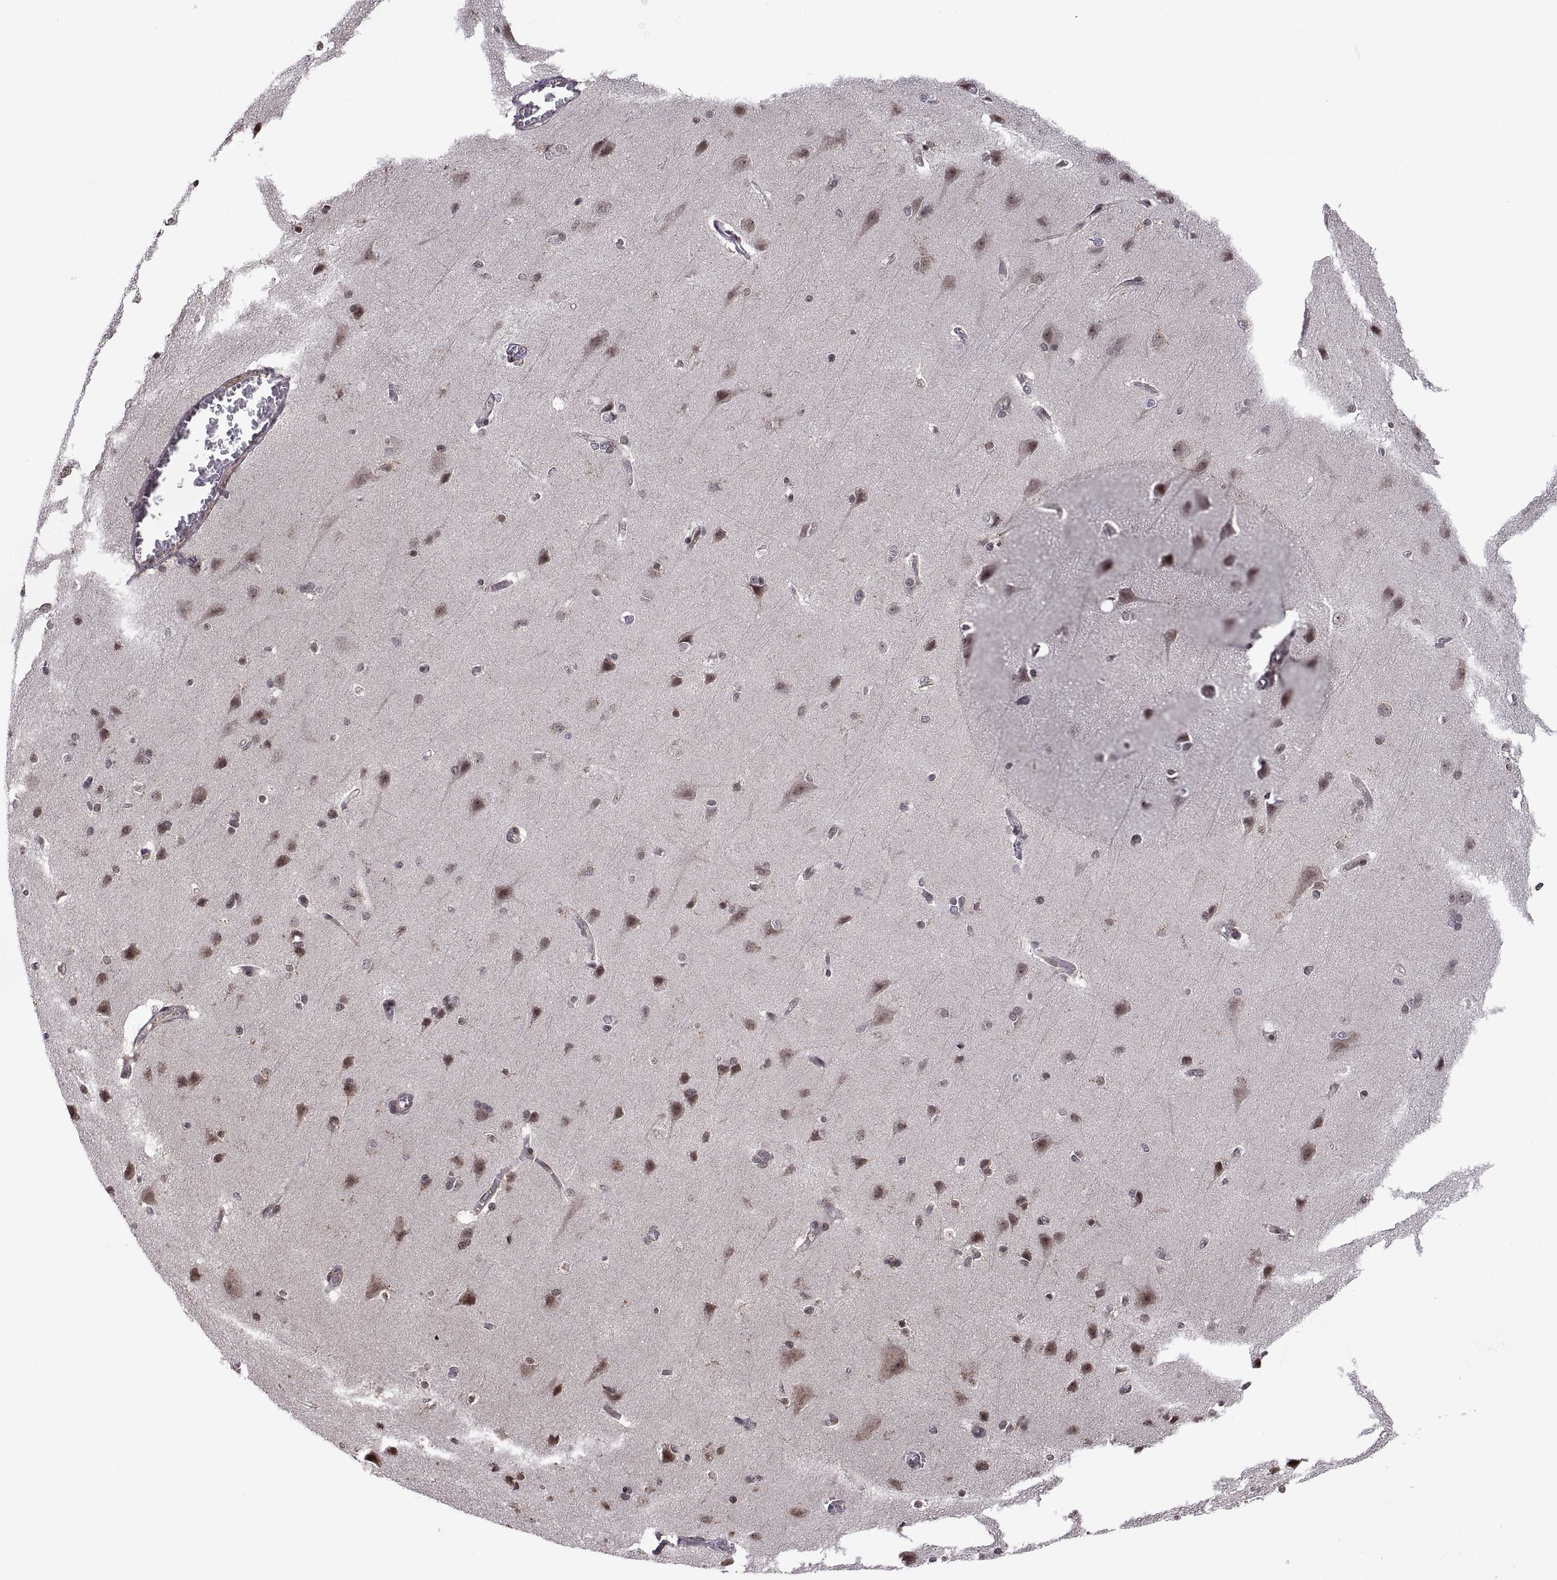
{"staining": {"intensity": "negative", "quantity": "none", "location": "none"}, "tissue": "cerebral cortex", "cell_type": "Endothelial cells", "image_type": "normal", "snomed": [{"axis": "morphology", "description": "Normal tissue, NOS"}, {"axis": "topography", "description": "Cerebral cortex"}], "caption": "A high-resolution micrograph shows immunohistochemistry (IHC) staining of unremarkable cerebral cortex, which reveals no significant expression in endothelial cells. (DAB (3,3'-diaminobenzidine) IHC visualized using brightfield microscopy, high magnification).", "gene": "ARRB1", "patient": {"sex": "male", "age": 37}}